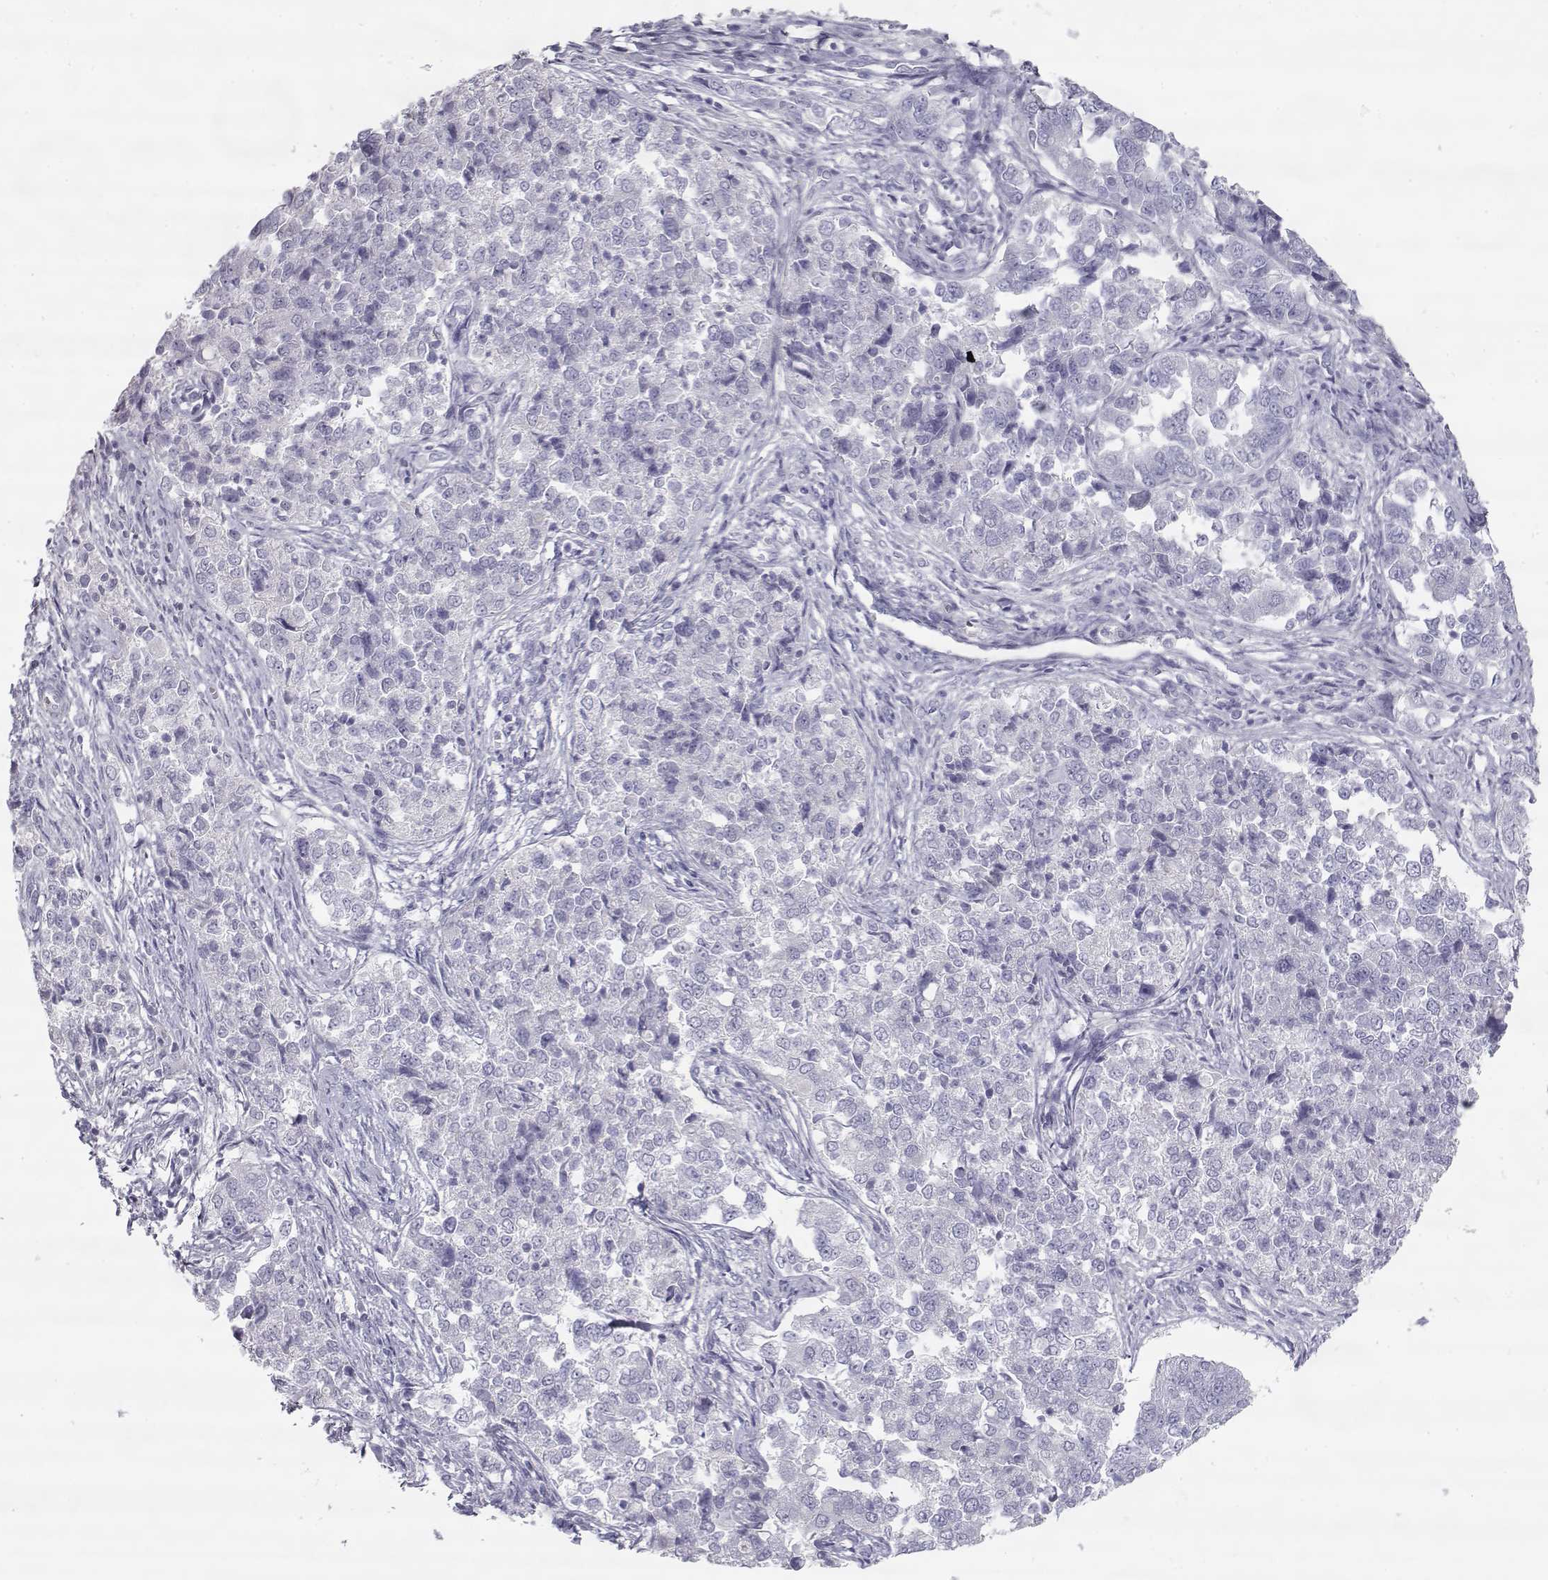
{"staining": {"intensity": "negative", "quantity": "none", "location": "none"}, "tissue": "endometrial cancer", "cell_type": "Tumor cells", "image_type": "cancer", "snomed": [{"axis": "morphology", "description": "Adenocarcinoma, NOS"}, {"axis": "topography", "description": "Endometrium"}], "caption": "Human endometrial cancer stained for a protein using immunohistochemistry (IHC) displays no staining in tumor cells.", "gene": "SLITRK3", "patient": {"sex": "female", "age": 43}}